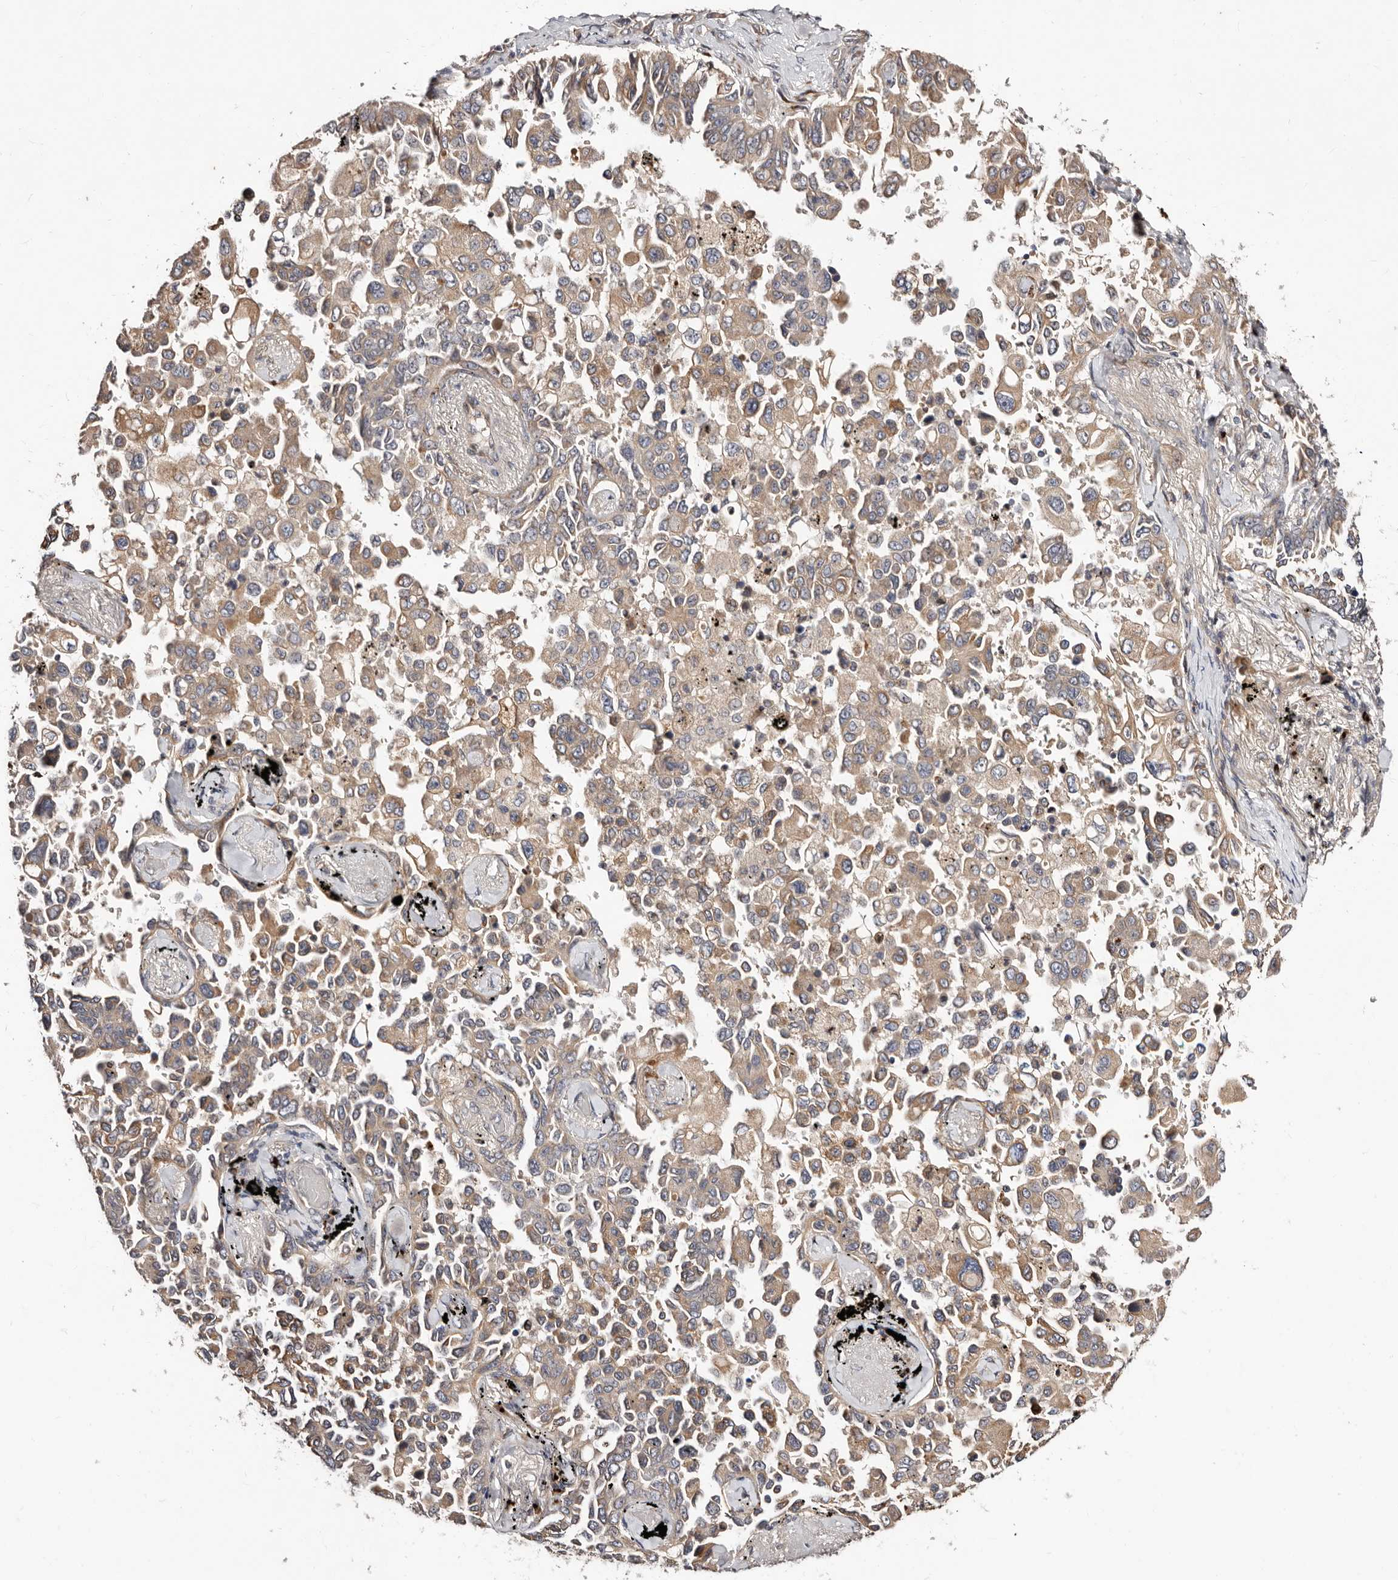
{"staining": {"intensity": "moderate", "quantity": "25%-75%", "location": "cytoplasmic/membranous"}, "tissue": "lung cancer", "cell_type": "Tumor cells", "image_type": "cancer", "snomed": [{"axis": "morphology", "description": "Adenocarcinoma, NOS"}, {"axis": "topography", "description": "Lung"}], "caption": "Immunohistochemical staining of adenocarcinoma (lung) exhibits medium levels of moderate cytoplasmic/membranous protein expression in about 25%-75% of tumor cells. Nuclei are stained in blue.", "gene": "DACT2", "patient": {"sex": "female", "age": 67}}